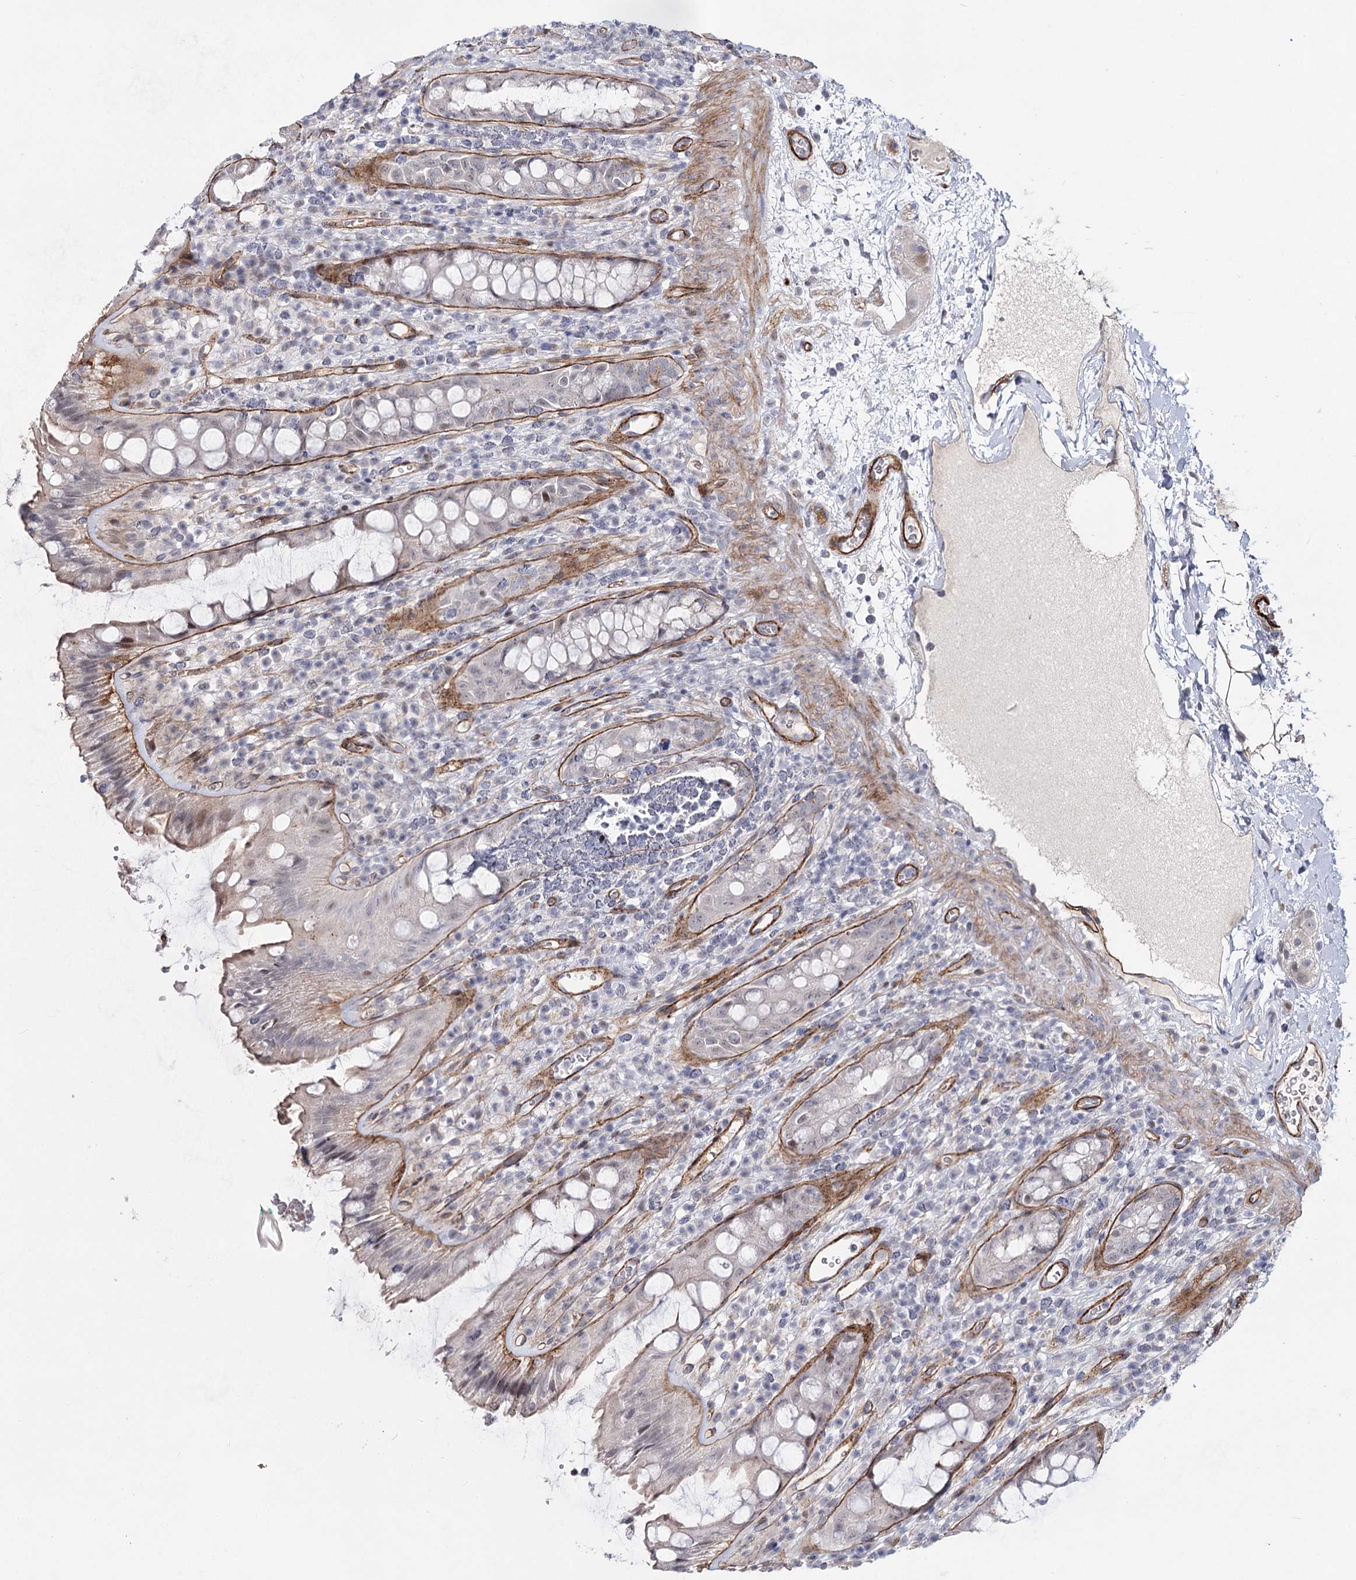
{"staining": {"intensity": "moderate", "quantity": "<25%", "location": "nuclear"}, "tissue": "rectum", "cell_type": "Glandular cells", "image_type": "normal", "snomed": [{"axis": "morphology", "description": "Normal tissue, NOS"}, {"axis": "topography", "description": "Rectum"}], "caption": "A low amount of moderate nuclear positivity is identified in about <25% of glandular cells in benign rectum.", "gene": "ATL2", "patient": {"sex": "female", "age": 57}}